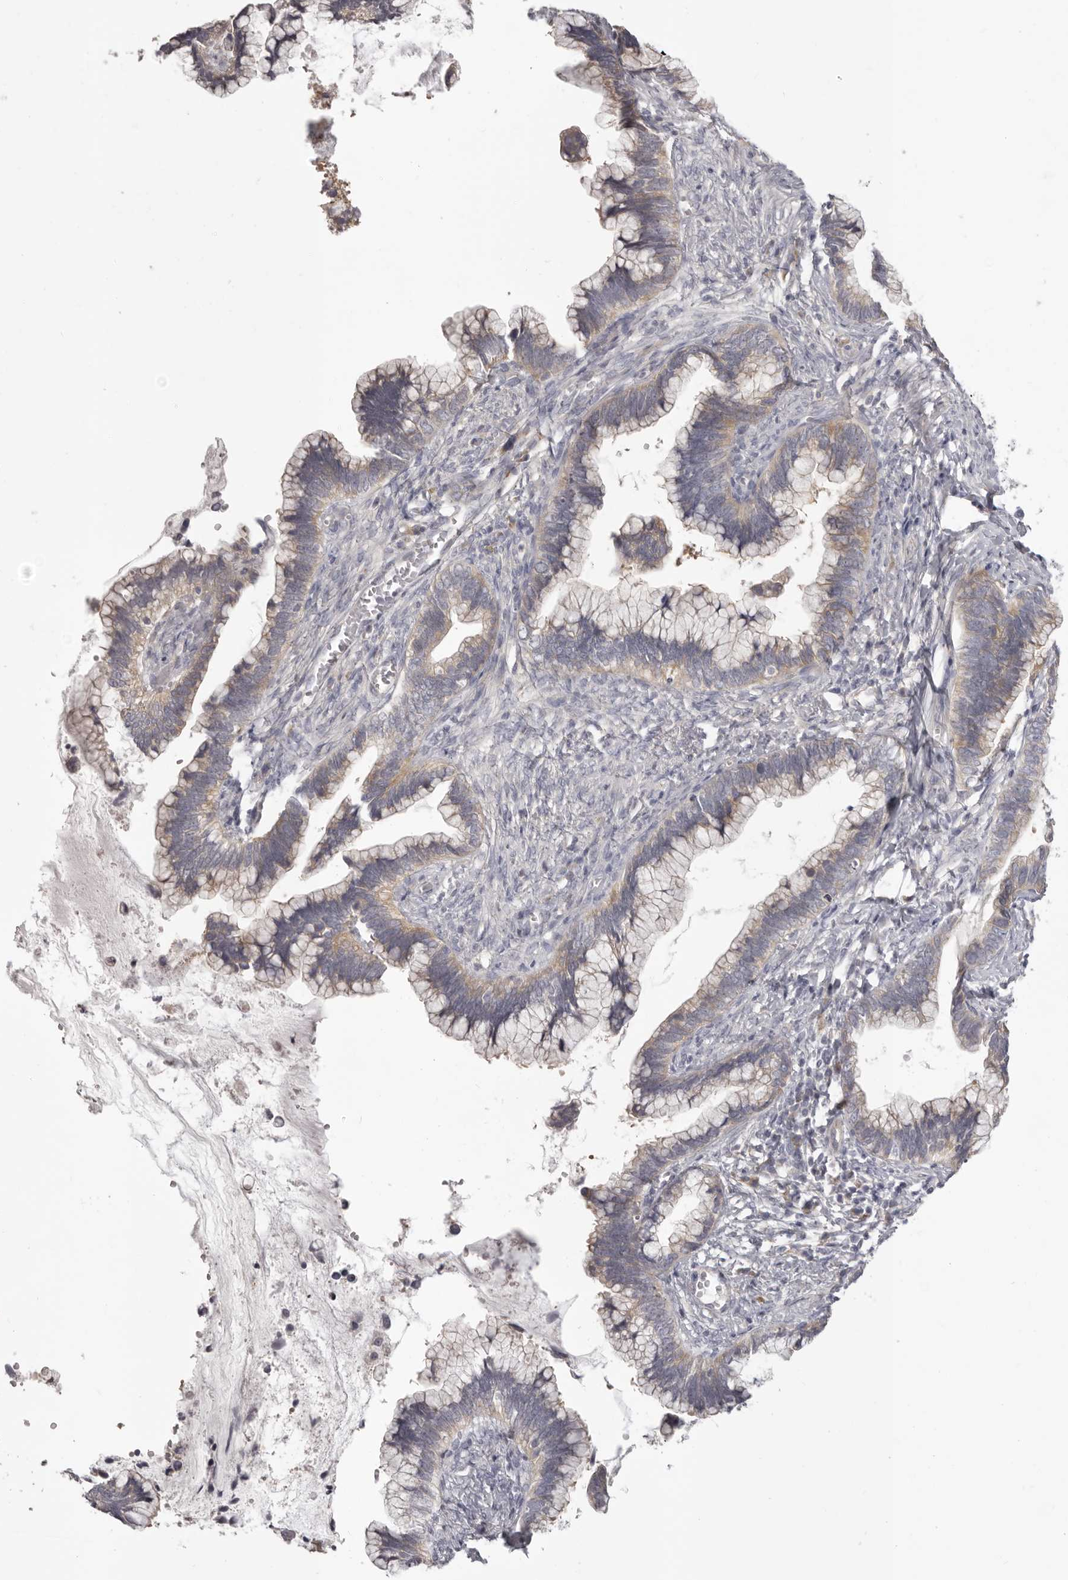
{"staining": {"intensity": "weak", "quantity": "25%-75%", "location": "cytoplasmic/membranous"}, "tissue": "cervical cancer", "cell_type": "Tumor cells", "image_type": "cancer", "snomed": [{"axis": "morphology", "description": "Adenocarcinoma, NOS"}, {"axis": "topography", "description": "Cervix"}], "caption": "Tumor cells reveal weak cytoplasmic/membranous expression in approximately 25%-75% of cells in cervical cancer. Nuclei are stained in blue.", "gene": "OTUD3", "patient": {"sex": "female", "age": 44}}